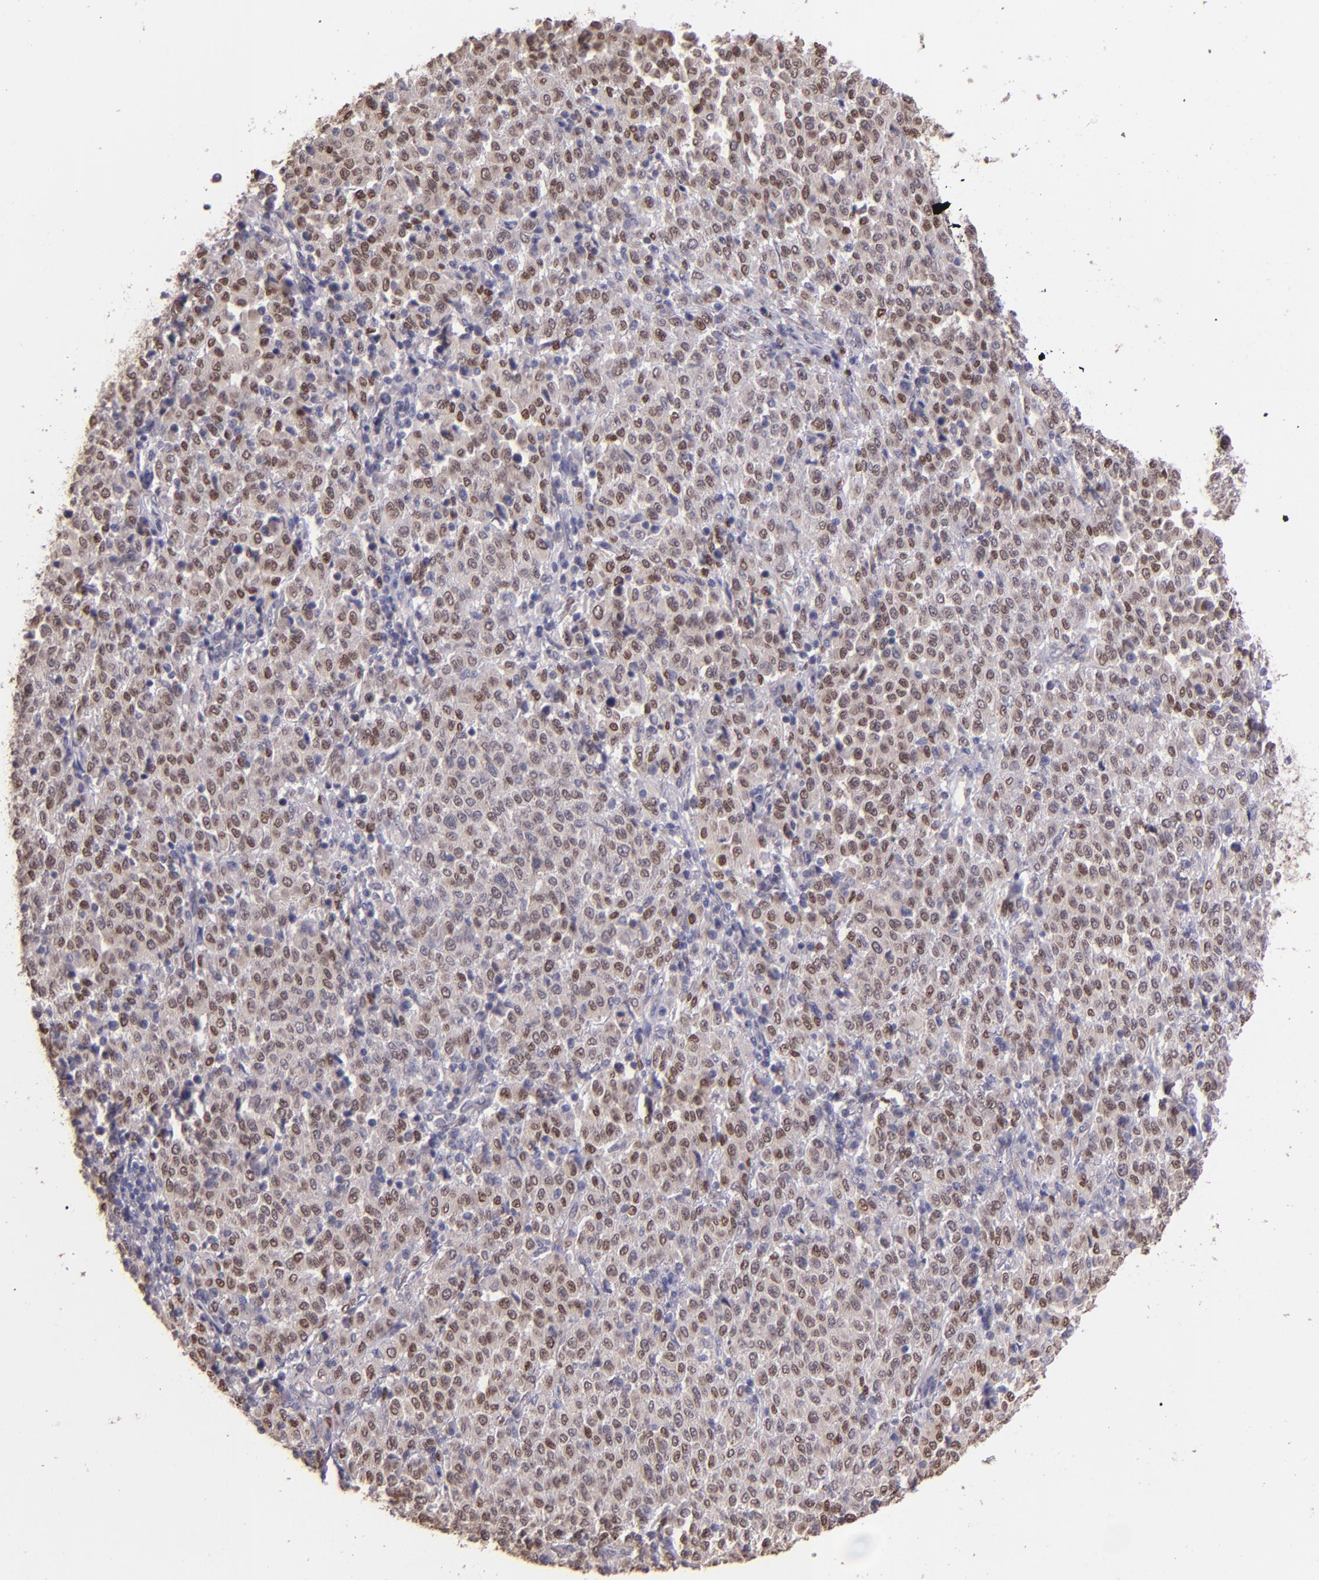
{"staining": {"intensity": "moderate", "quantity": ">75%", "location": "nuclear"}, "tissue": "melanoma", "cell_type": "Tumor cells", "image_type": "cancer", "snomed": [{"axis": "morphology", "description": "Malignant melanoma, Metastatic site"}, {"axis": "topography", "description": "Pancreas"}], "caption": "An IHC photomicrograph of tumor tissue is shown. Protein staining in brown highlights moderate nuclear positivity in melanoma within tumor cells.", "gene": "NUP62CL", "patient": {"sex": "female", "age": 30}}